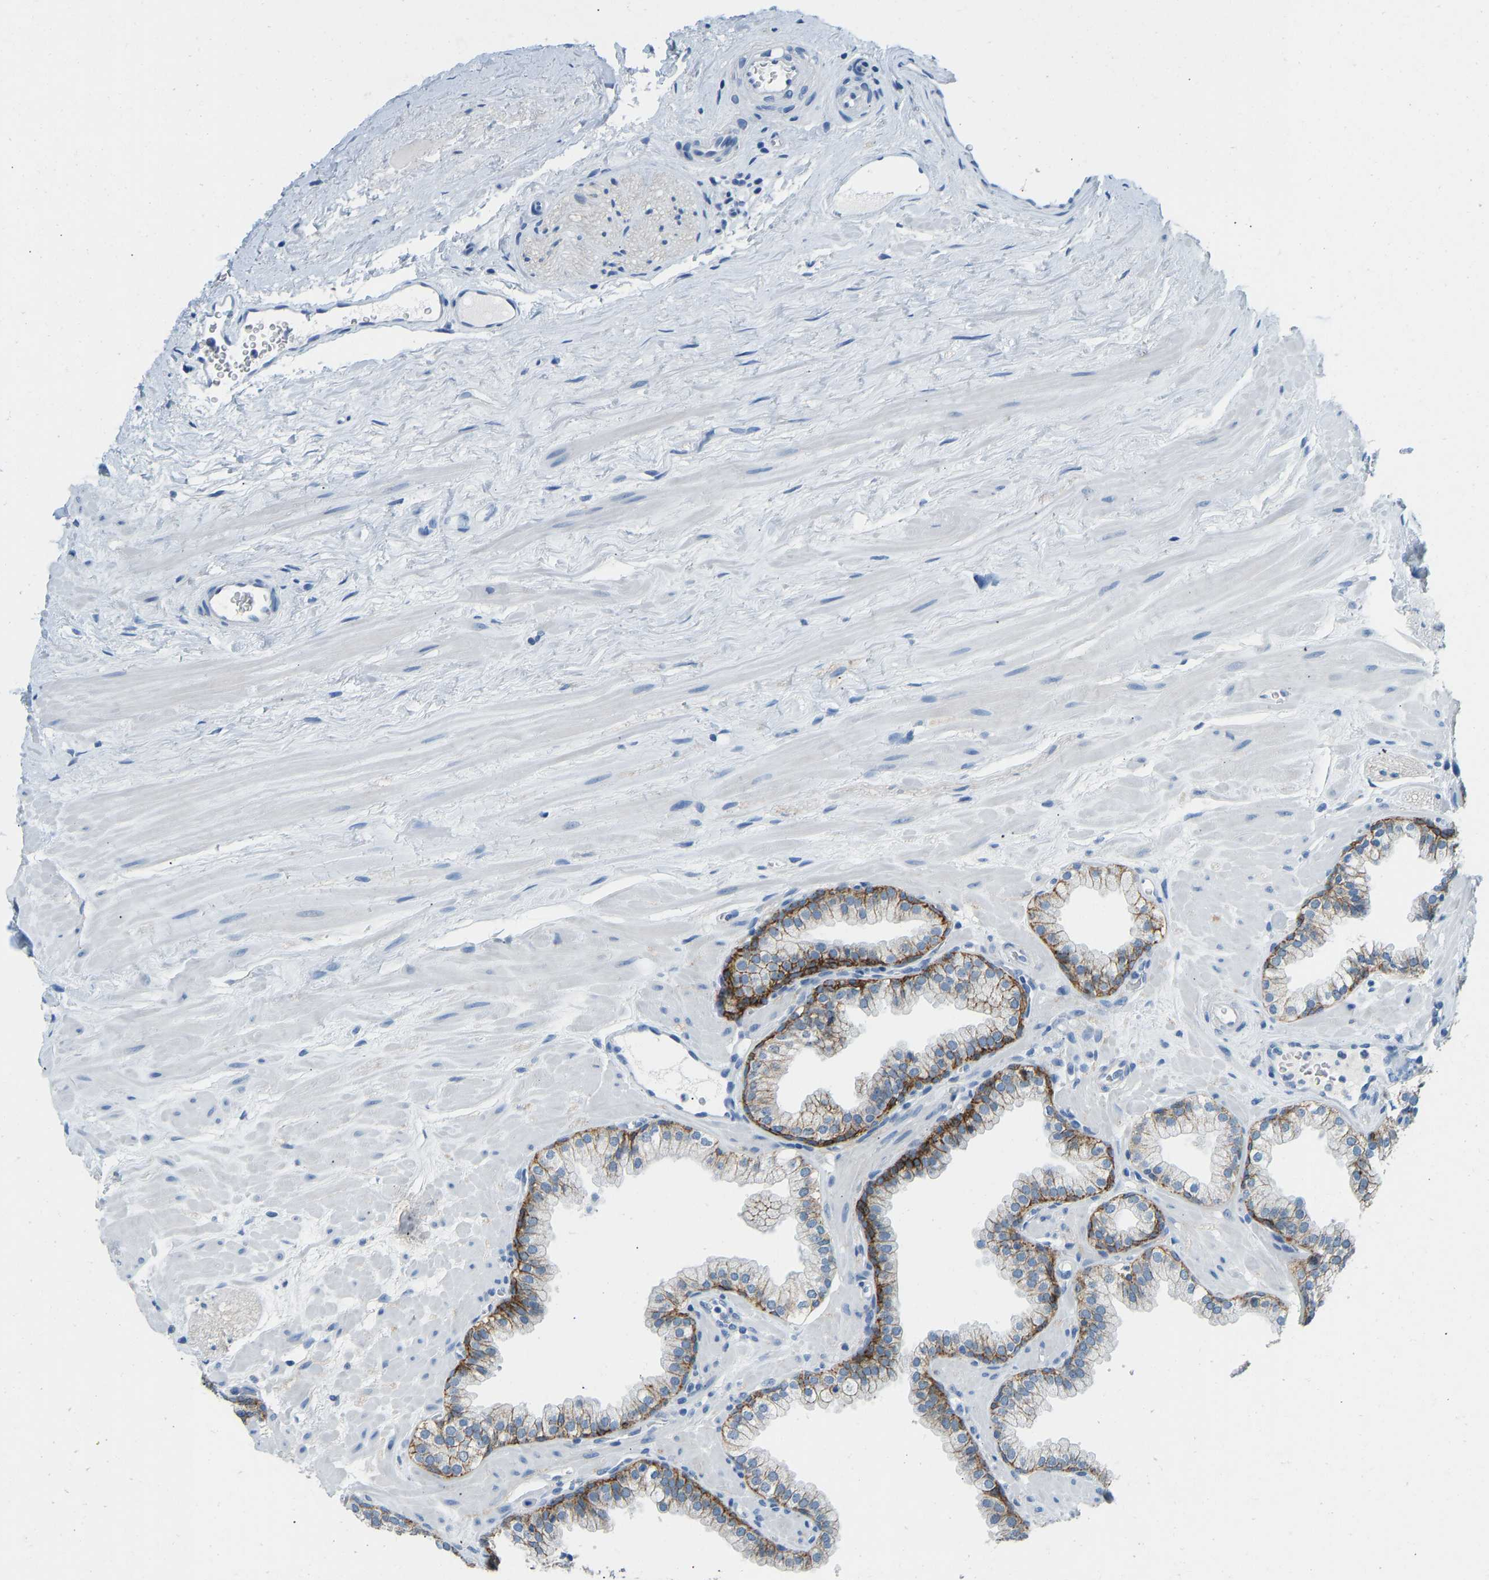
{"staining": {"intensity": "strong", "quantity": ">75%", "location": "cytoplasmic/membranous"}, "tissue": "prostate", "cell_type": "Glandular cells", "image_type": "normal", "snomed": [{"axis": "morphology", "description": "Normal tissue, NOS"}, {"axis": "morphology", "description": "Urothelial carcinoma, Low grade"}, {"axis": "topography", "description": "Urinary bladder"}, {"axis": "topography", "description": "Prostate"}], "caption": "Protein expression analysis of benign human prostate reveals strong cytoplasmic/membranous expression in approximately >75% of glandular cells. The staining was performed using DAB to visualize the protein expression in brown, while the nuclei were stained in blue with hematoxylin (Magnification: 20x).", "gene": "ATP1A1", "patient": {"sex": "male", "age": 60}}